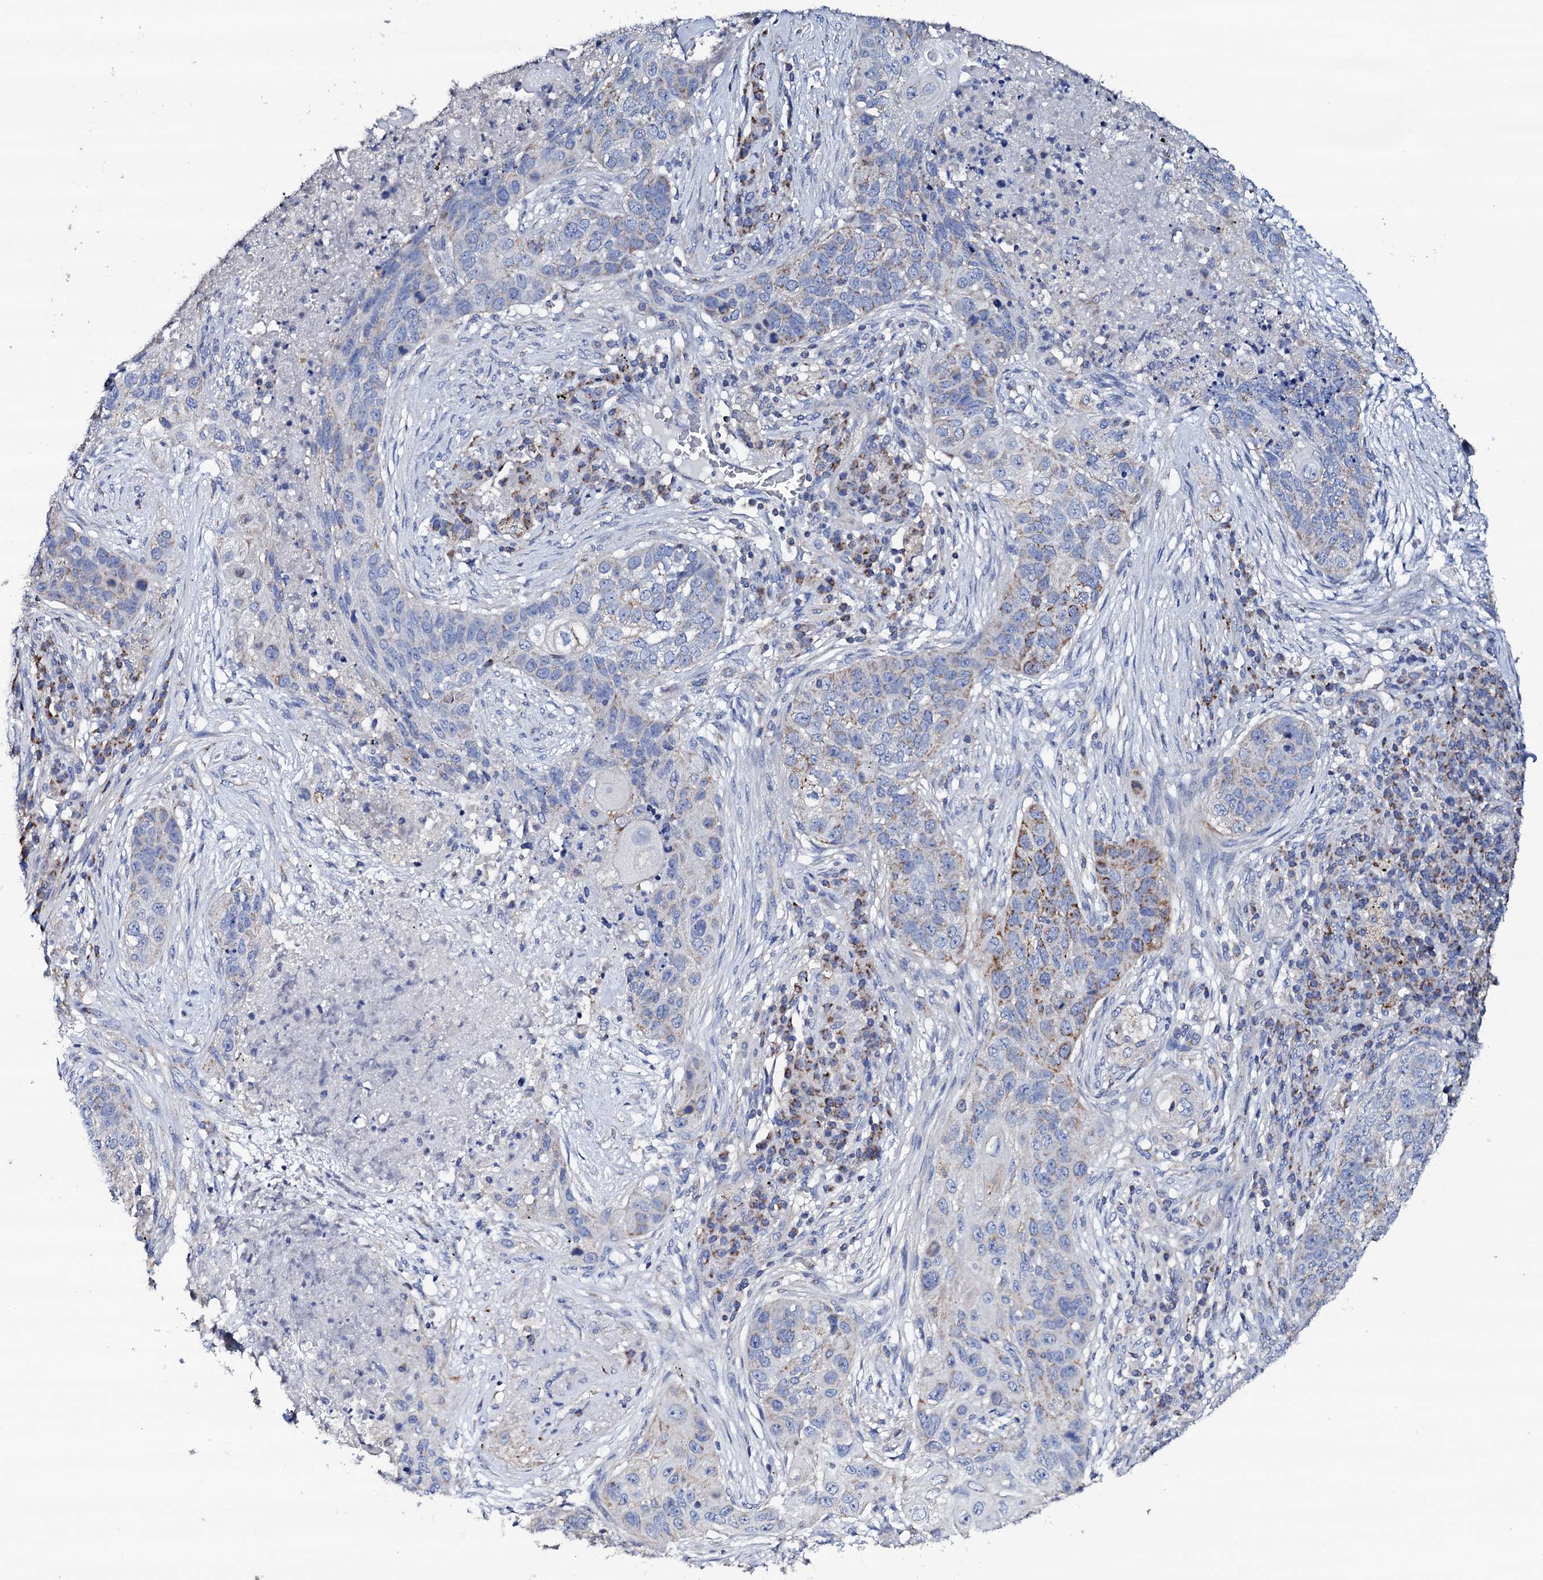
{"staining": {"intensity": "moderate", "quantity": "<25%", "location": "cytoplasmic/membranous"}, "tissue": "lung cancer", "cell_type": "Tumor cells", "image_type": "cancer", "snomed": [{"axis": "morphology", "description": "Squamous cell carcinoma, NOS"}, {"axis": "topography", "description": "Lung"}], "caption": "The histopathology image displays staining of lung cancer, revealing moderate cytoplasmic/membranous protein expression (brown color) within tumor cells. The staining is performed using DAB (3,3'-diaminobenzidine) brown chromogen to label protein expression. The nuclei are counter-stained blue using hematoxylin.", "gene": "TCAF2", "patient": {"sex": "female", "age": 63}}